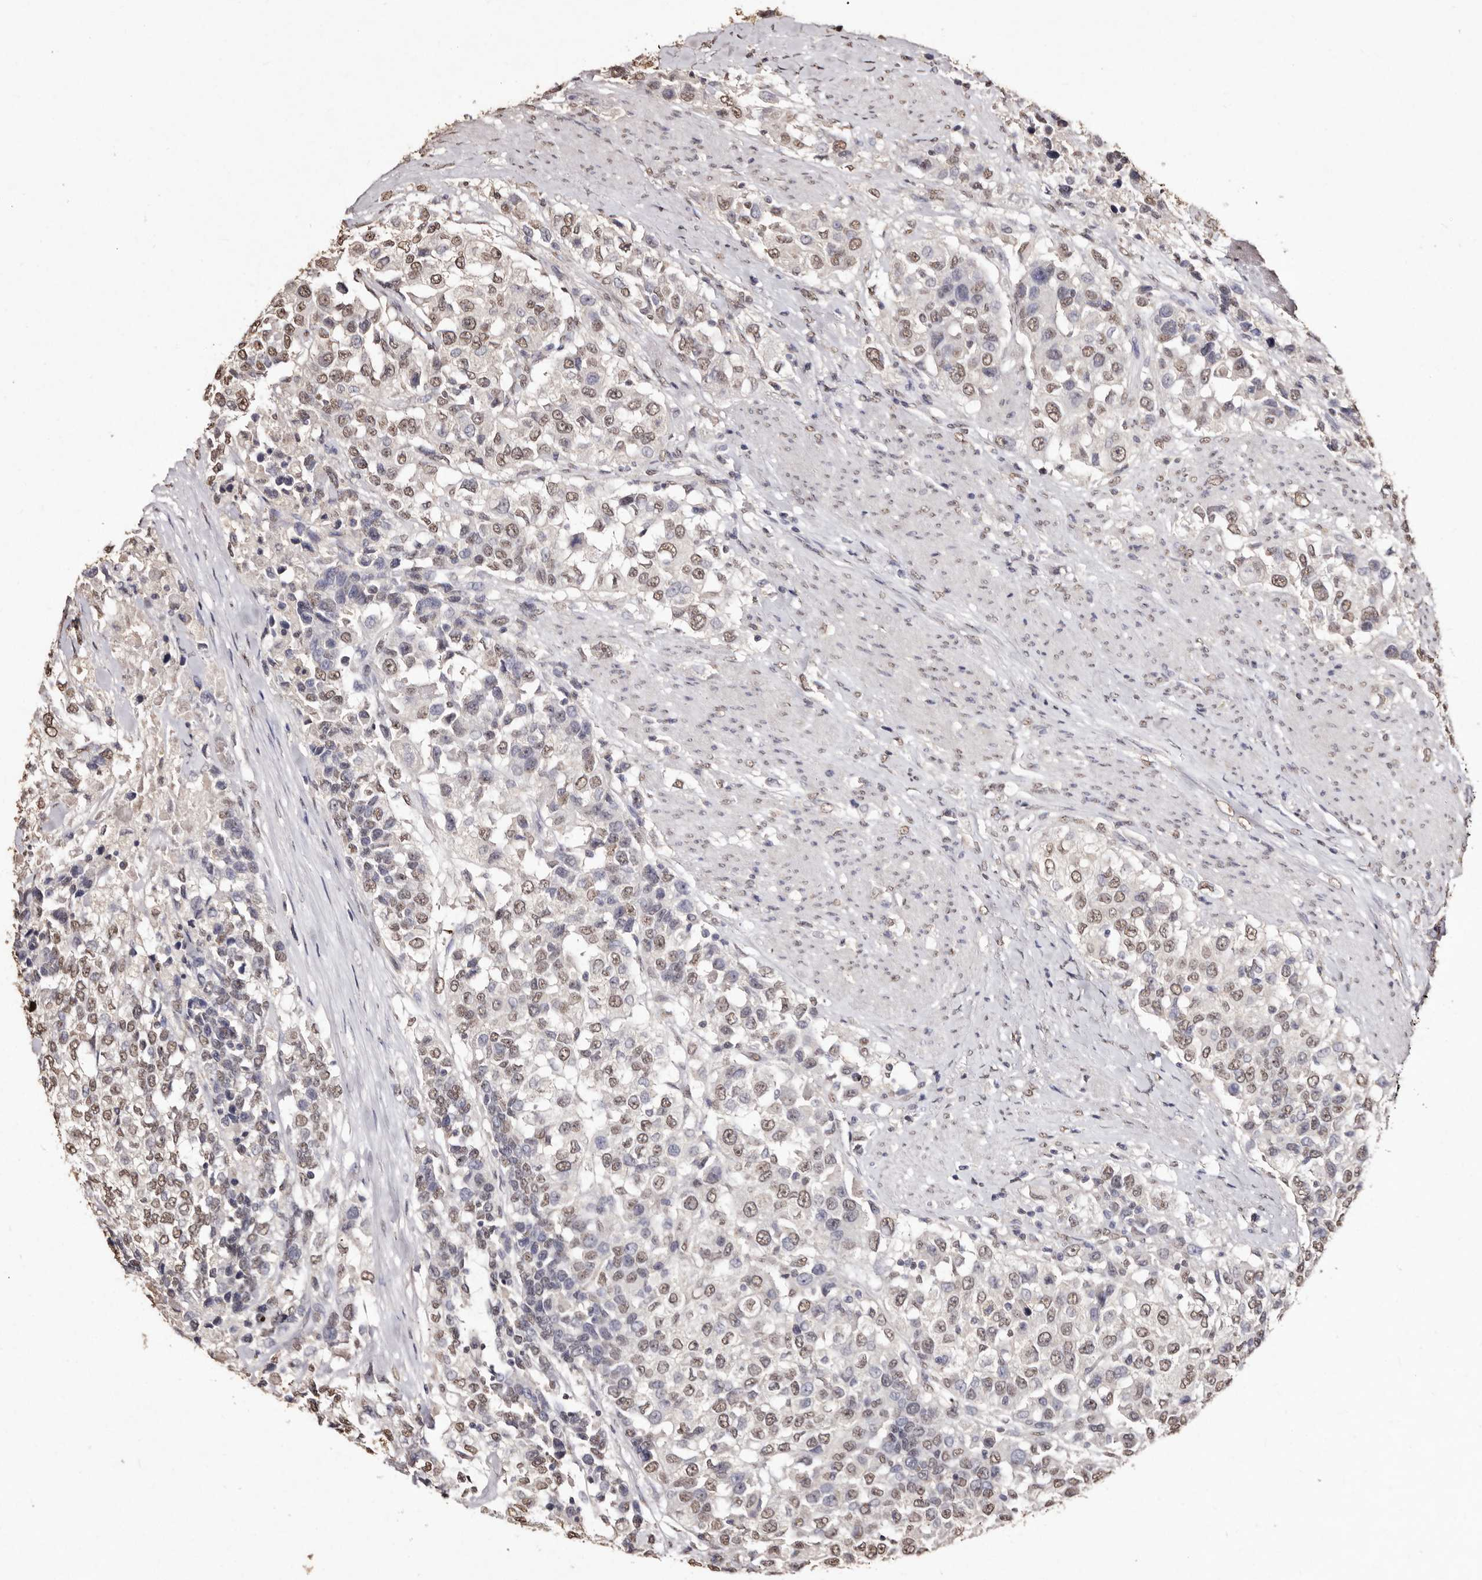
{"staining": {"intensity": "moderate", "quantity": ">75%", "location": "nuclear"}, "tissue": "urothelial cancer", "cell_type": "Tumor cells", "image_type": "cancer", "snomed": [{"axis": "morphology", "description": "Urothelial carcinoma, High grade"}, {"axis": "topography", "description": "Urinary bladder"}], "caption": "This histopathology image demonstrates urothelial cancer stained with IHC to label a protein in brown. The nuclear of tumor cells show moderate positivity for the protein. Nuclei are counter-stained blue.", "gene": "ERBB4", "patient": {"sex": "female", "age": 80}}